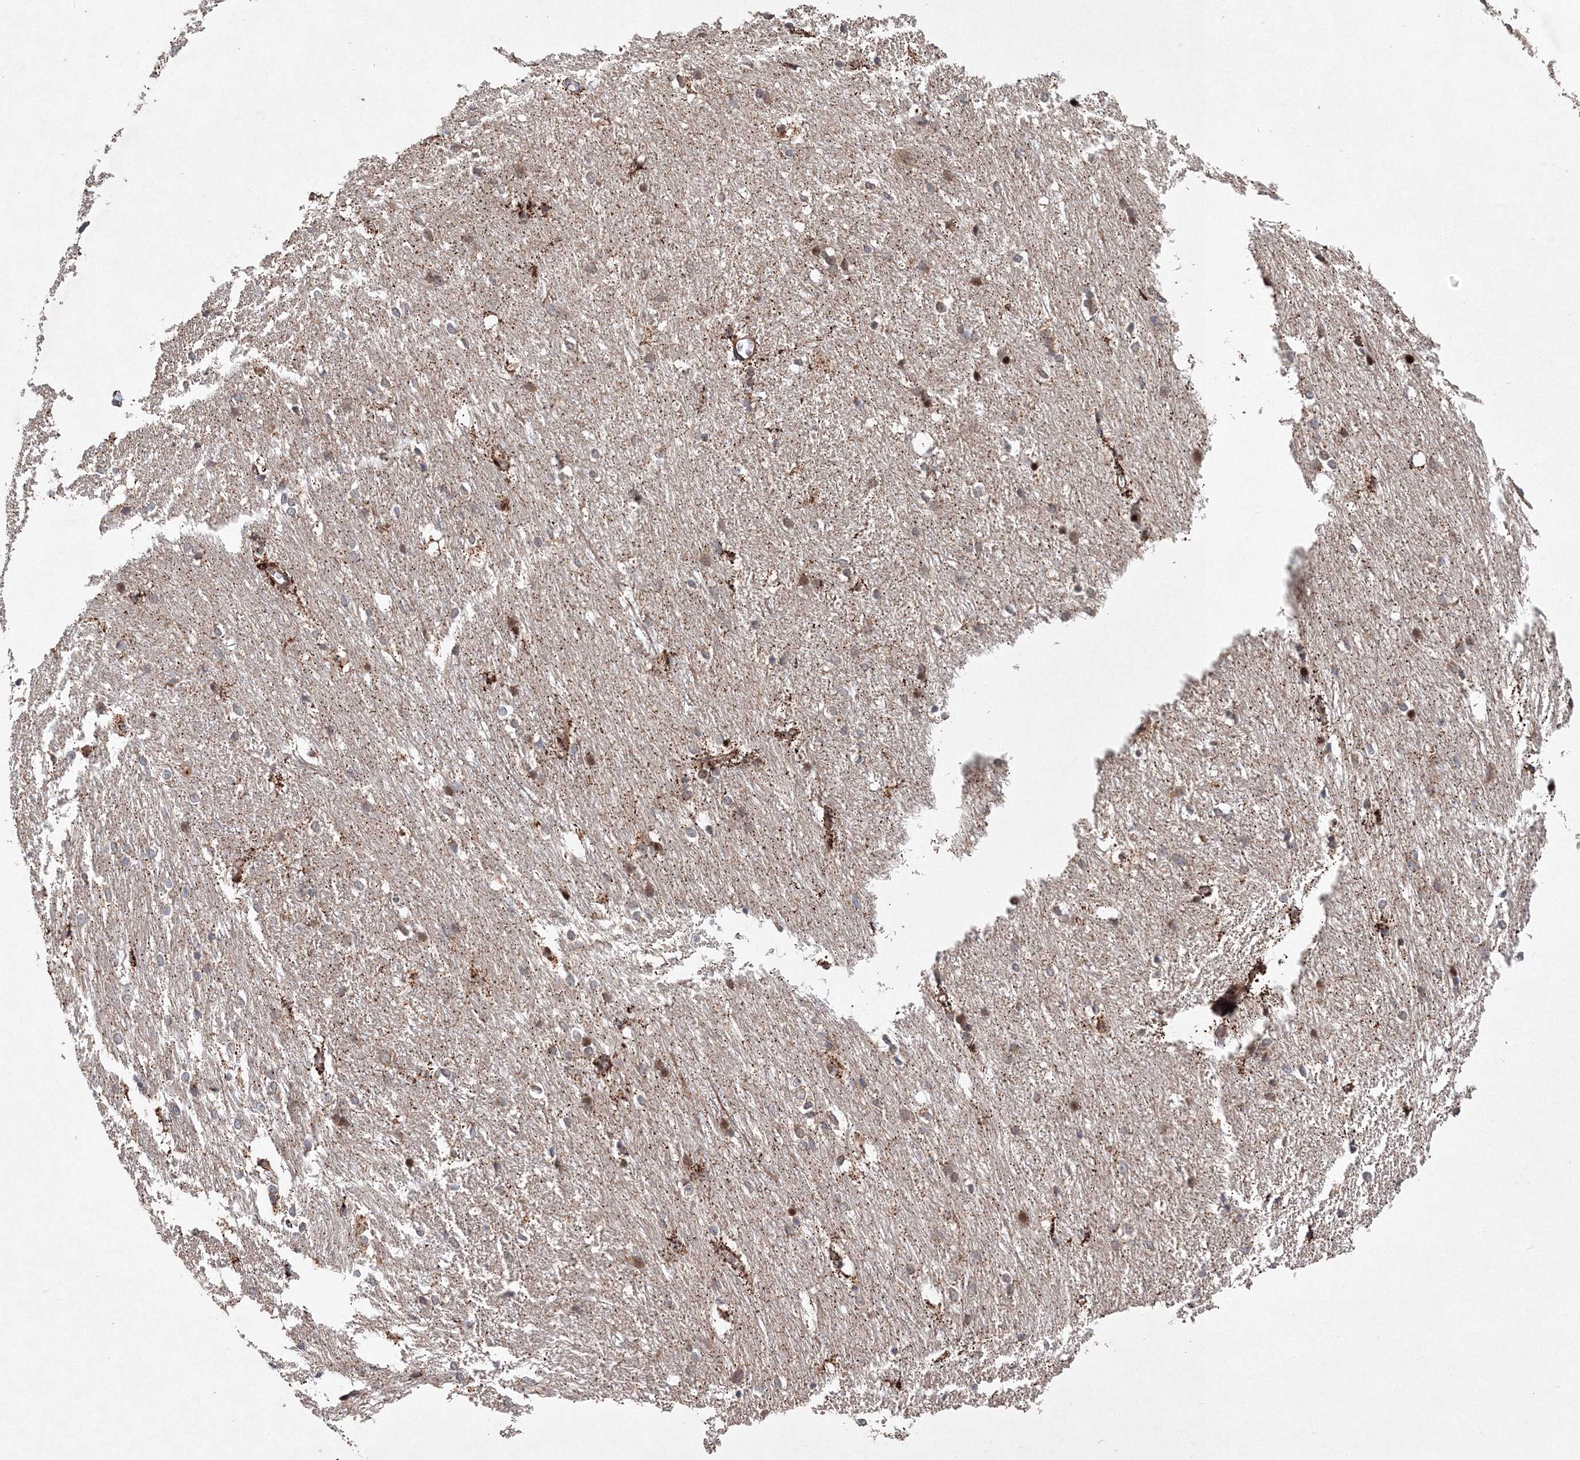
{"staining": {"intensity": "strong", "quantity": "<25%", "location": "cytoplasmic/membranous,nuclear"}, "tissue": "caudate", "cell_type": "Glial cells", "image_type": "normal", "snomed": [{"axis": "morphology", "description": "Normal tissue, NOS"}, {"axis": "topography", "description": "Lateral ventricle wall"}], "caption": "Benign caudate shows strong cytoplasmic/membranous,nuclear positivity in approximately <25% of glial cells, visualized by immunohistochemistry.", "gene": "ANKAR", "patient": {"sex": "female", "age": 19}}